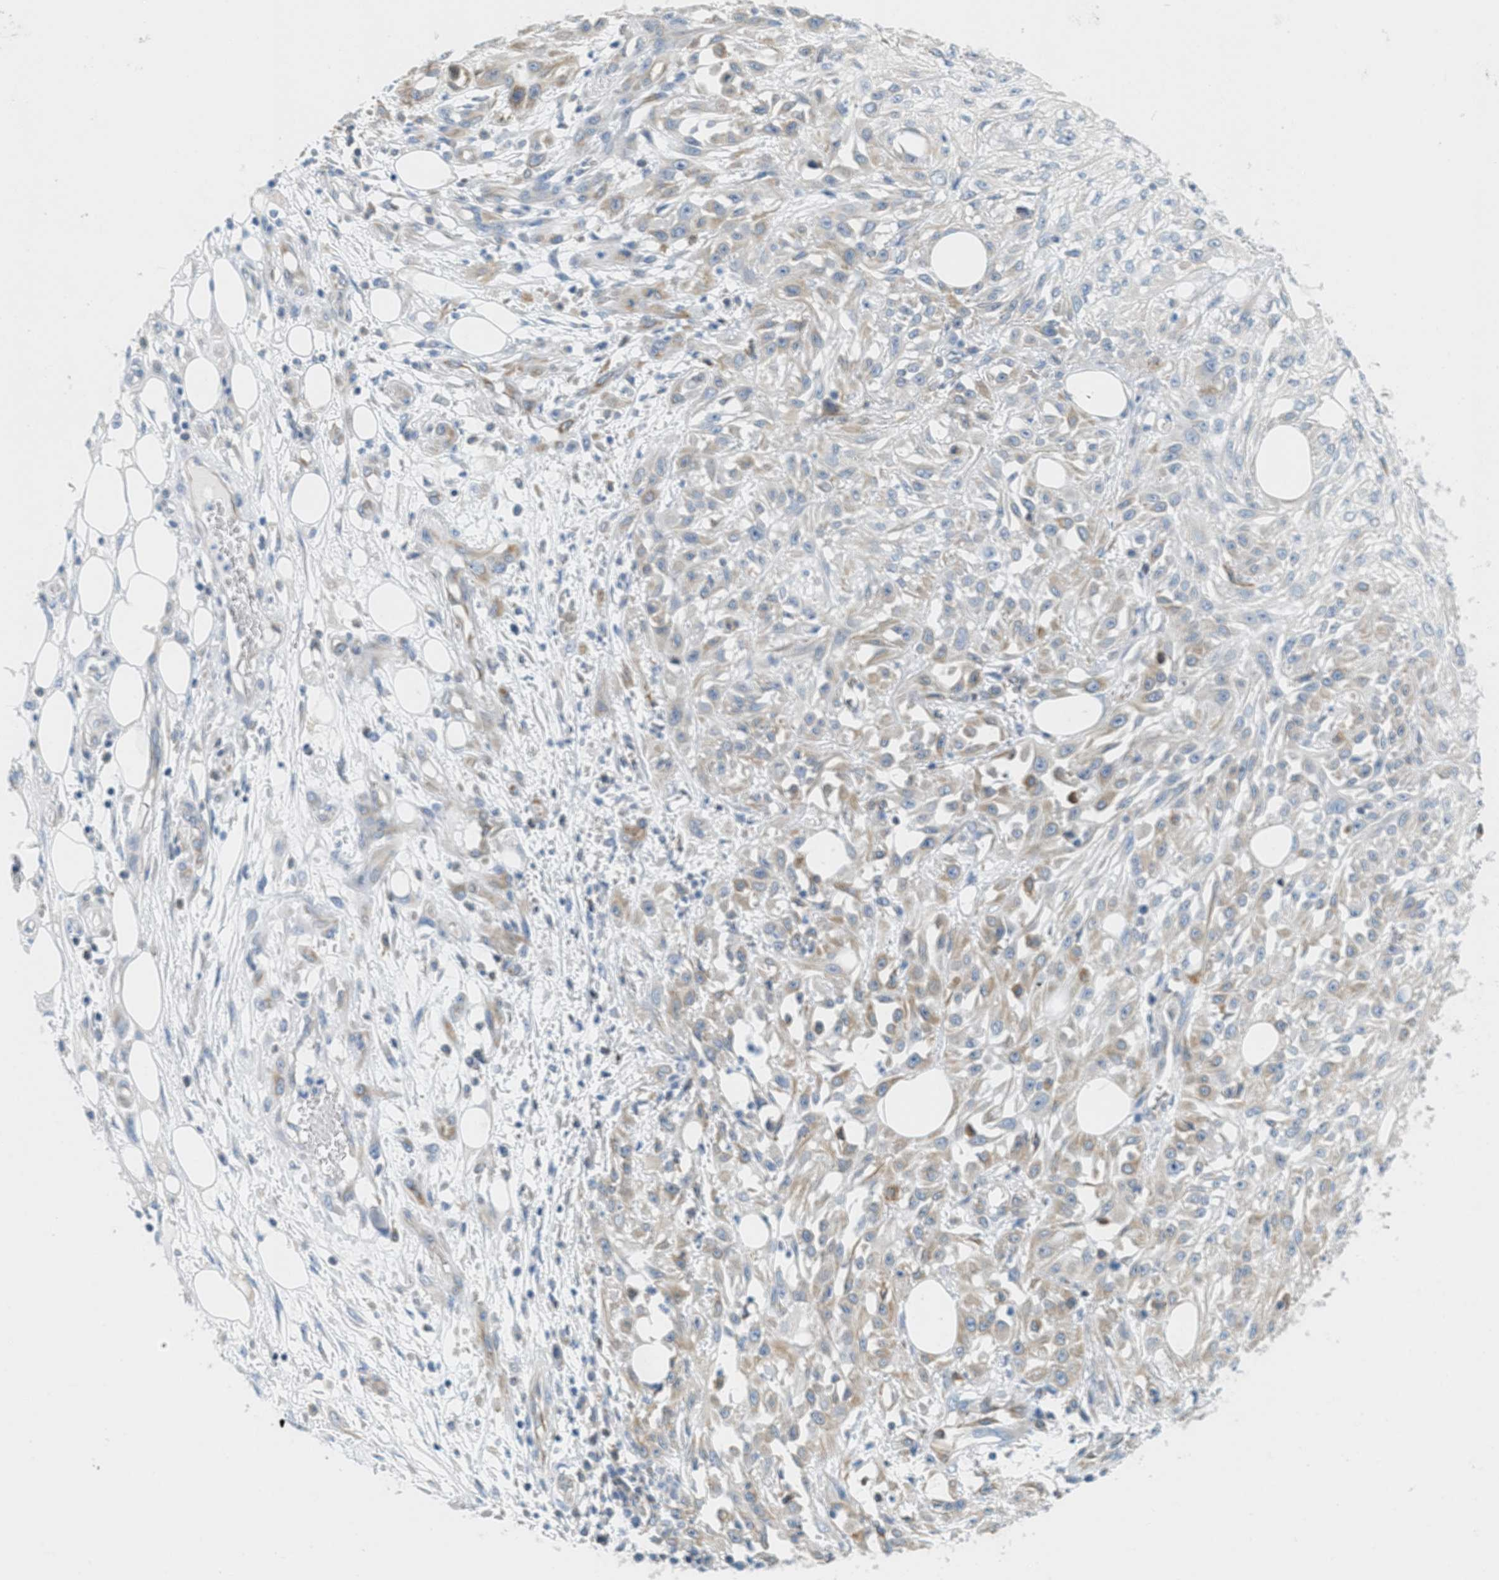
{"staining": {"intensity": "weak", "quantity": "25%-75%", "location": "cytoplasmic/membranous"}, "tissue": "skin cancer", "cell_type": "Tumor cells", "image_type": "cancer", "snomed": [{"axis": "morphology", "description": "Squamous cell carcinoma, NOS"}, {"axis": "morphology", "description": "Squamous cell carcinoma, metastatic, NOS"}, {"axis": "topography", "description": "Skin"}, {"axis": "topography", "description": "Lymph node"}], "caption": "A high-resolution histopathology image shows IHC staining of metastatic squamous cell carcinoma (skin), which exhibits weak cytoplasmic/membranous positivity in about 25%-75% of tumor cells. Nuclei are stained in blue.", "gene": "TEX264", "patient": {"sex": "male", "age": 75}}